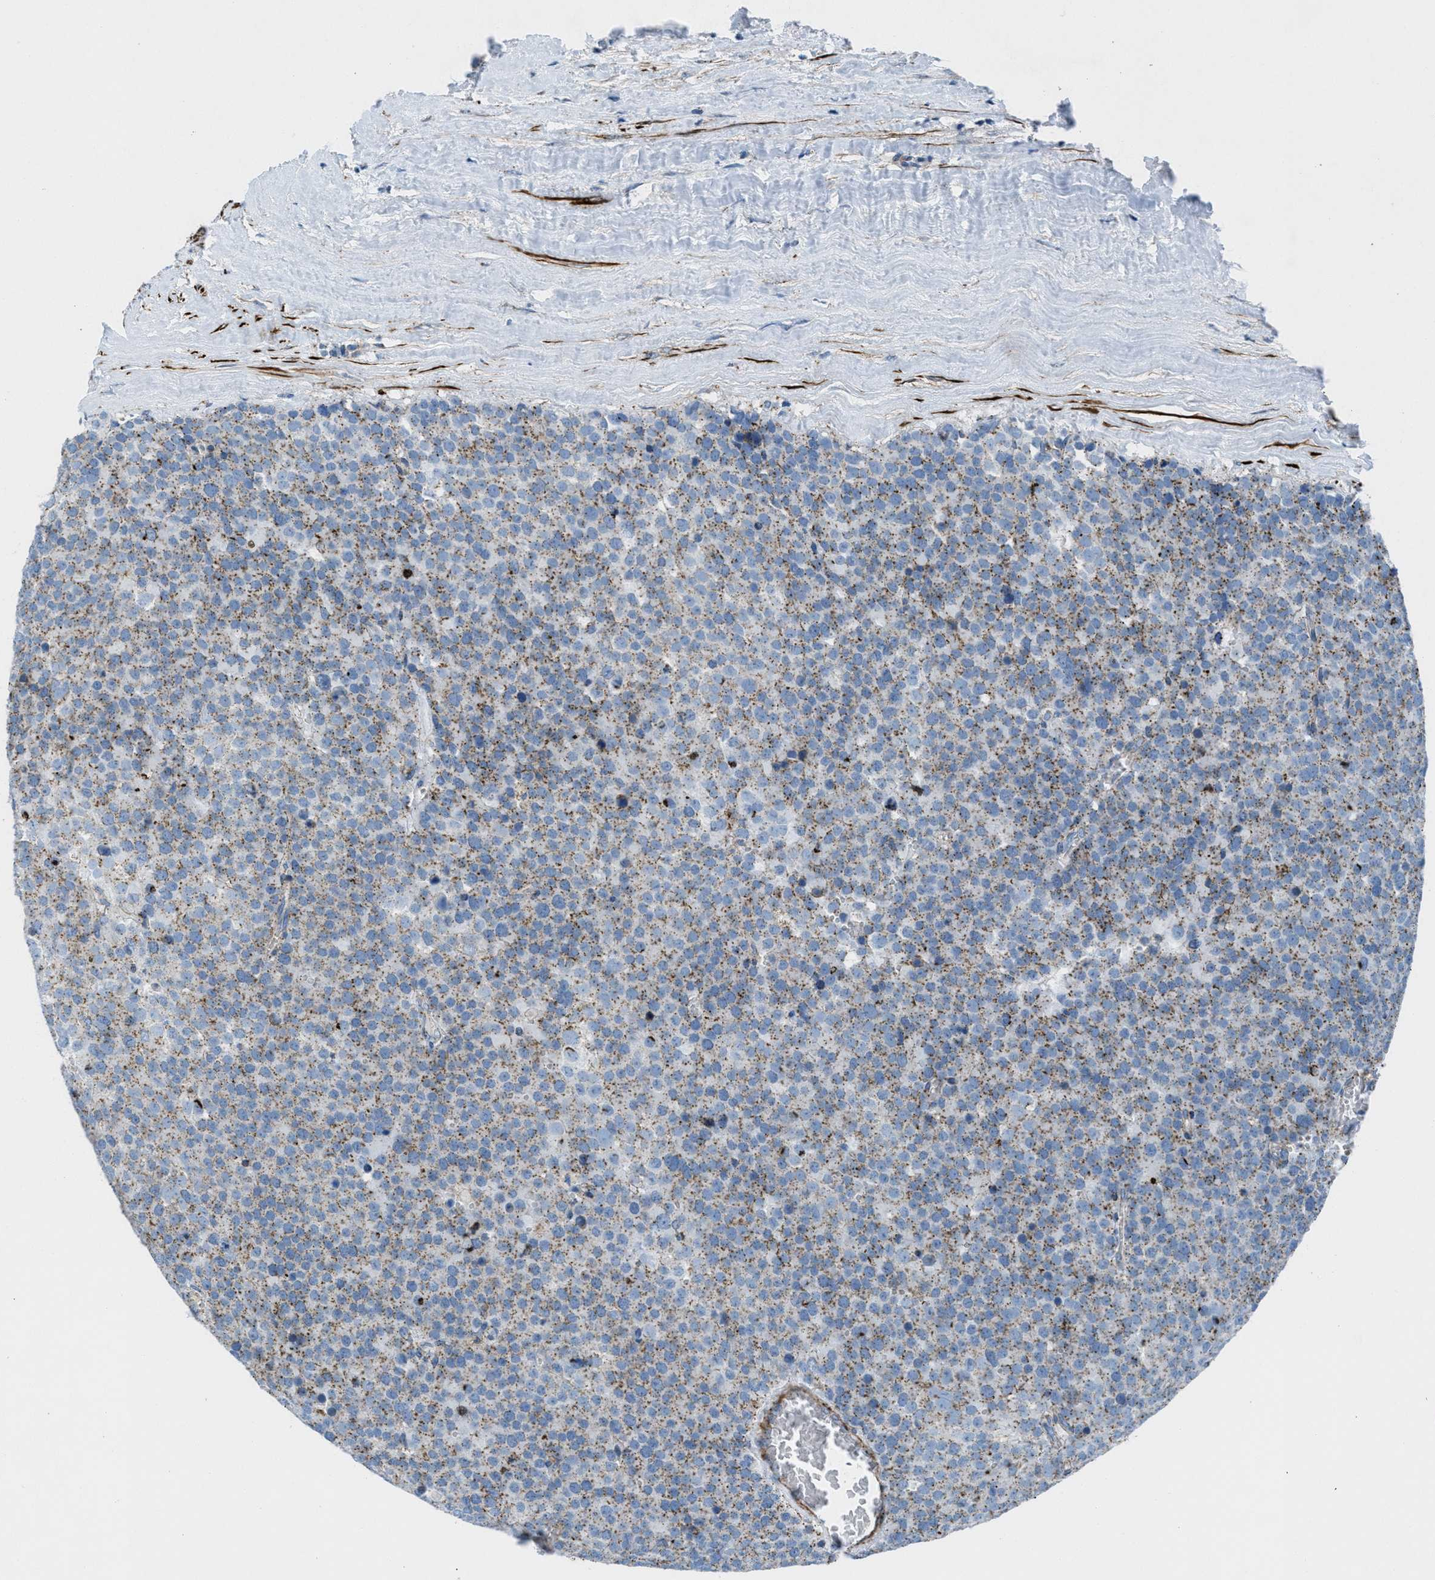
{"staining": {"intensity": "moderate", "quantity": ">75%", "location": "cytoplasmic/membranous"}, "tissue": "testis cancer", "cell_type": "Tumor cells", "image_type": "cancer", "snomed": [{"axis": "morphology", "description": "Normal tissue, NOS"}, {"axis": "morphology", "description": "Seminoma, NOS"}, {"axis": "topography", "description": "Testis"}], "caption": "A histopathology image showing moderate cytoplasmic/membranous expression in approximately >75% of tumor cells in testis cancer, as visualized by brown immunohistochemical staining.", "gene": "MFSD13A", "patient": {"sex": "male", "age": 71}}